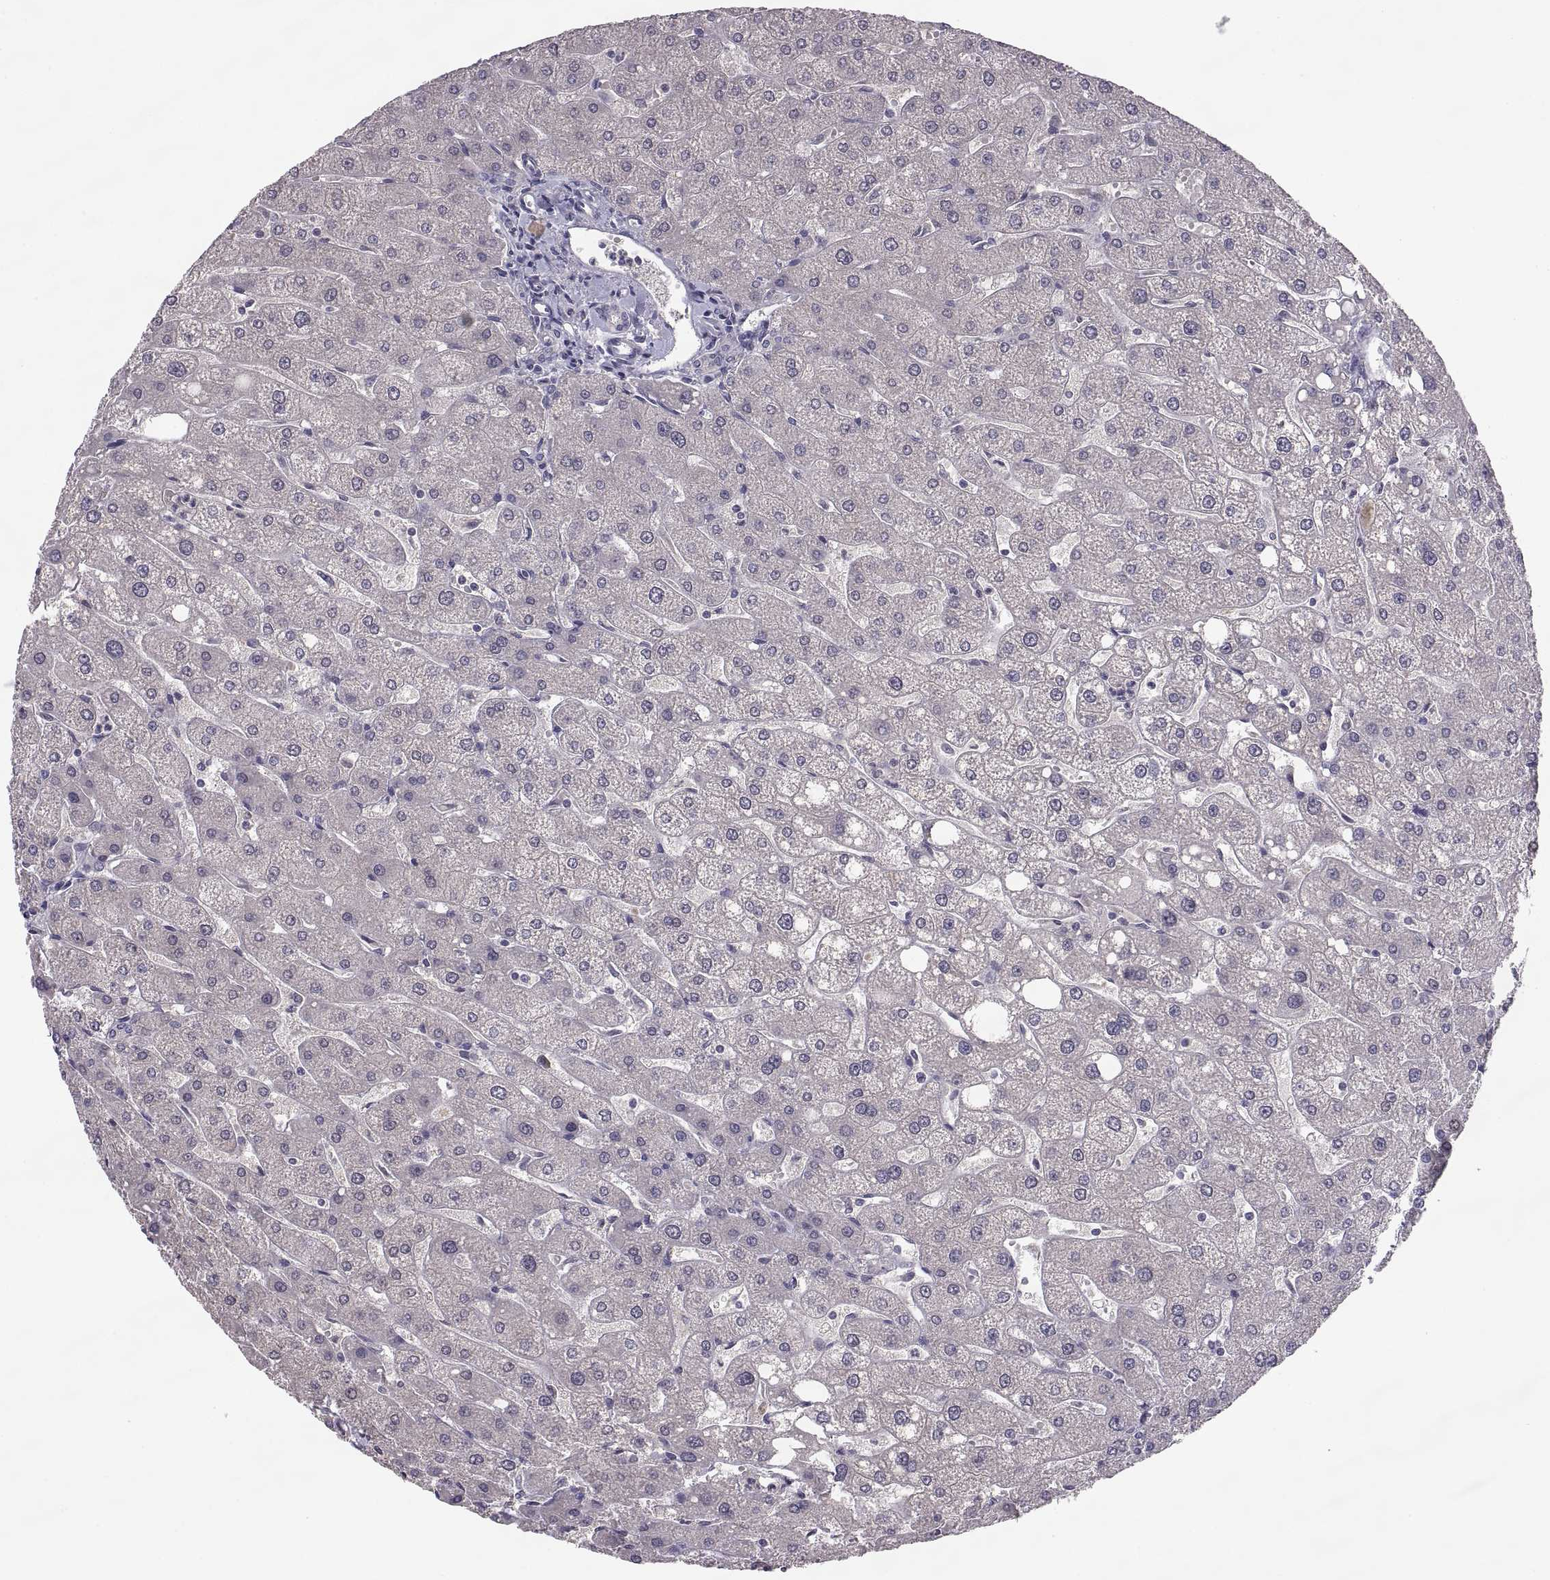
{"staining": {"intensity": "negative", "quantity": "none", "location": "none"}, "tissue": "liver", "cell_type": "Cholangiocytes", "image_type": "normal", "snomed": [{"axis": "morphology", "description": "Normal tissue, NOS"}, {"axis": "topography", "description": "Liver"}], "caption": "Liver stained for a protein using immunohistochemistry demonstrates no staining cholangiocytes.", "gene": "PAX2", "patient": {"sex": "male", "age": 67}}